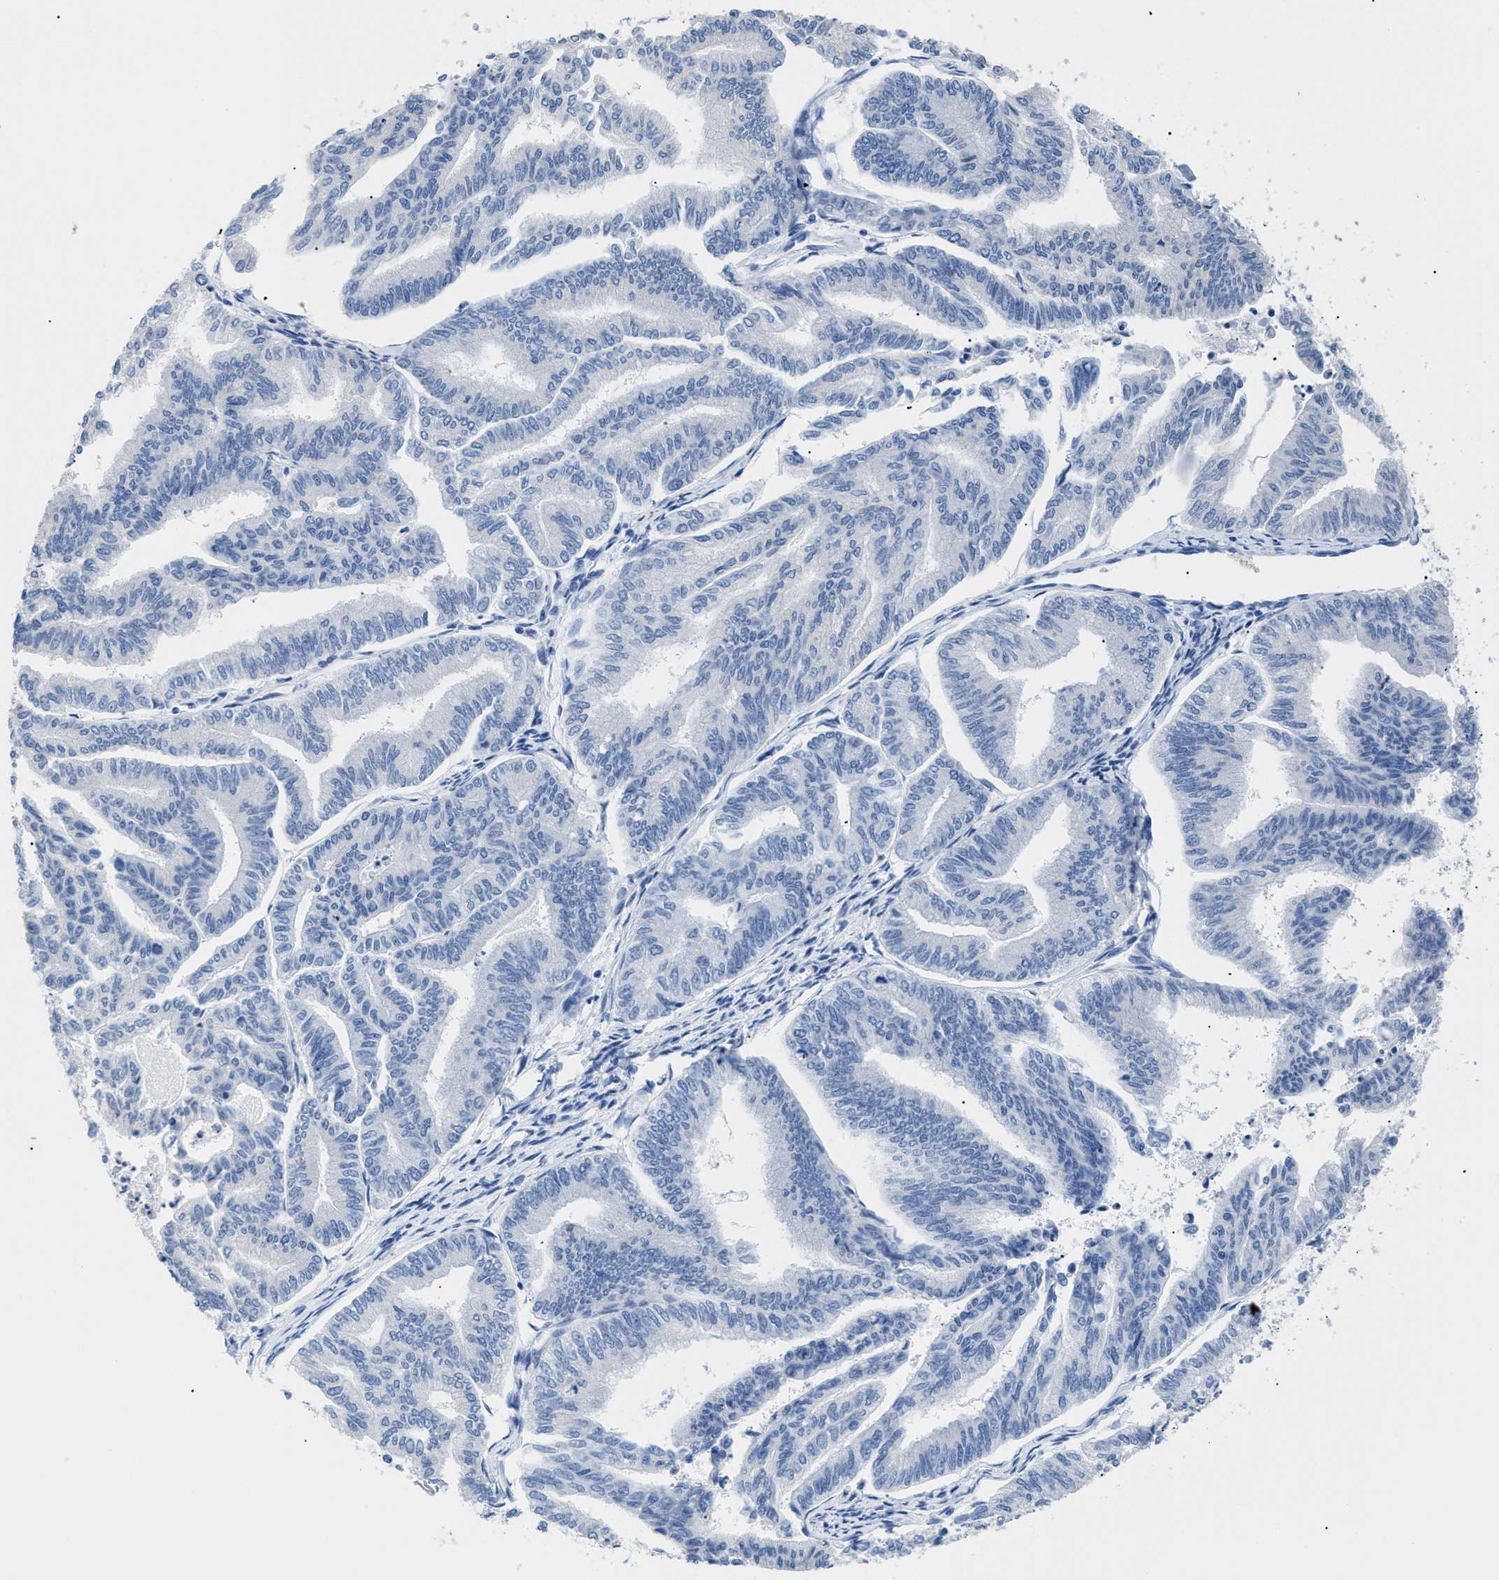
{"staining": {"intensity": "negative", "quantity": "none", "location": "none"}, "tissue": "endometrial cancer", "cell_type": "Tumor cells", "image_type": "cancer", "snomed": [{"axis": "morphology", "description": "Adenocarcinoma, NOS"}, {"axis": "topography", "description": "Endometrium"}], "caption": "The photomicrograph displays no significant positivity in tumor cells of adenocarcinoma (endometrial).", "gene": "APOBEC2", "patient": {"sex": "female", "age": 79}}